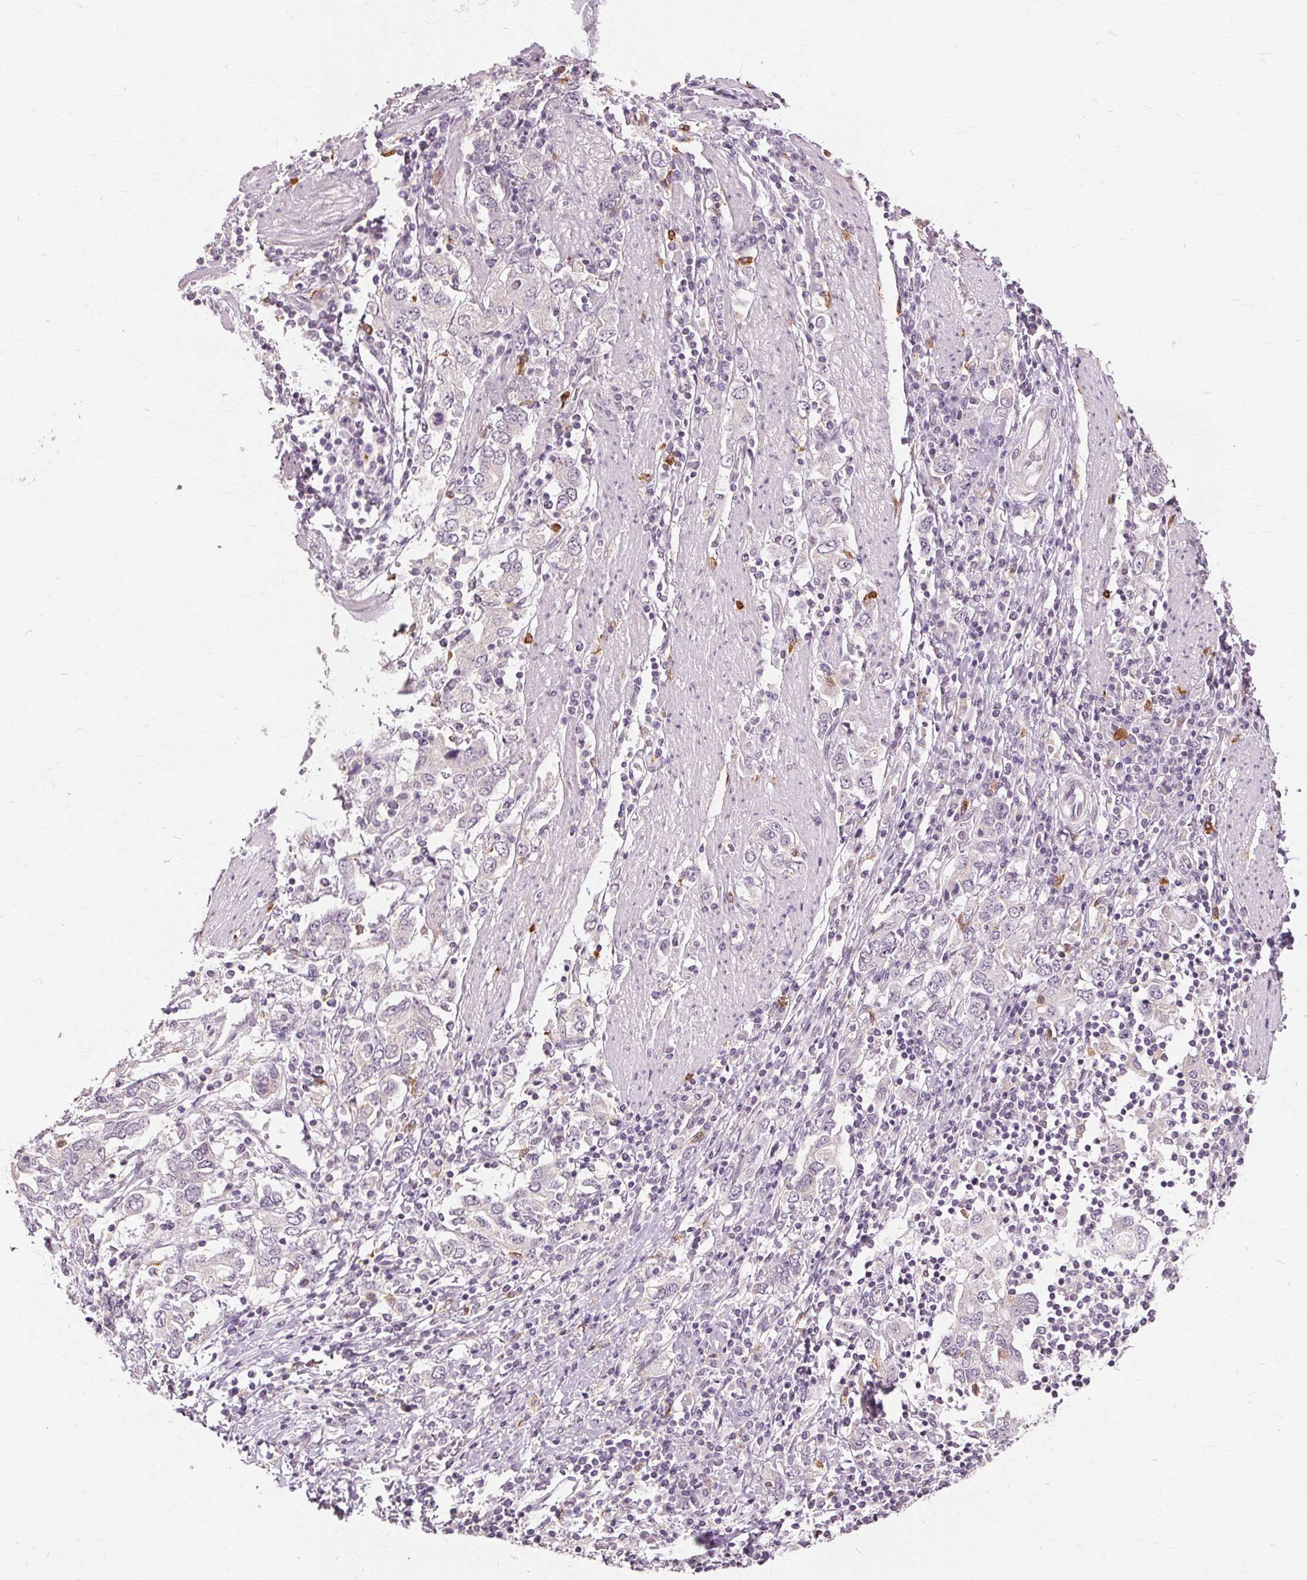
{"staining": {"intensity": "negative", "quantity": "none", "location": "none"}, "tissue": "stomach cancer", "cell_type": "Tumor cells", "image_type": "cancer", "snomed": [{"axis": "morphology", "description": "Adenocarcinoma, NOS"}, {"axis": "topography", "description": "Stomach, upper"}, {"axis": "topography", "description": "Stomach"}], "caption": "Image shows no protein positivity in tumor cells of adenocarcinoma (stomach) tissue.", "gene": "SIGLEC6", "patient": {"sex": "male", "age": 62}}